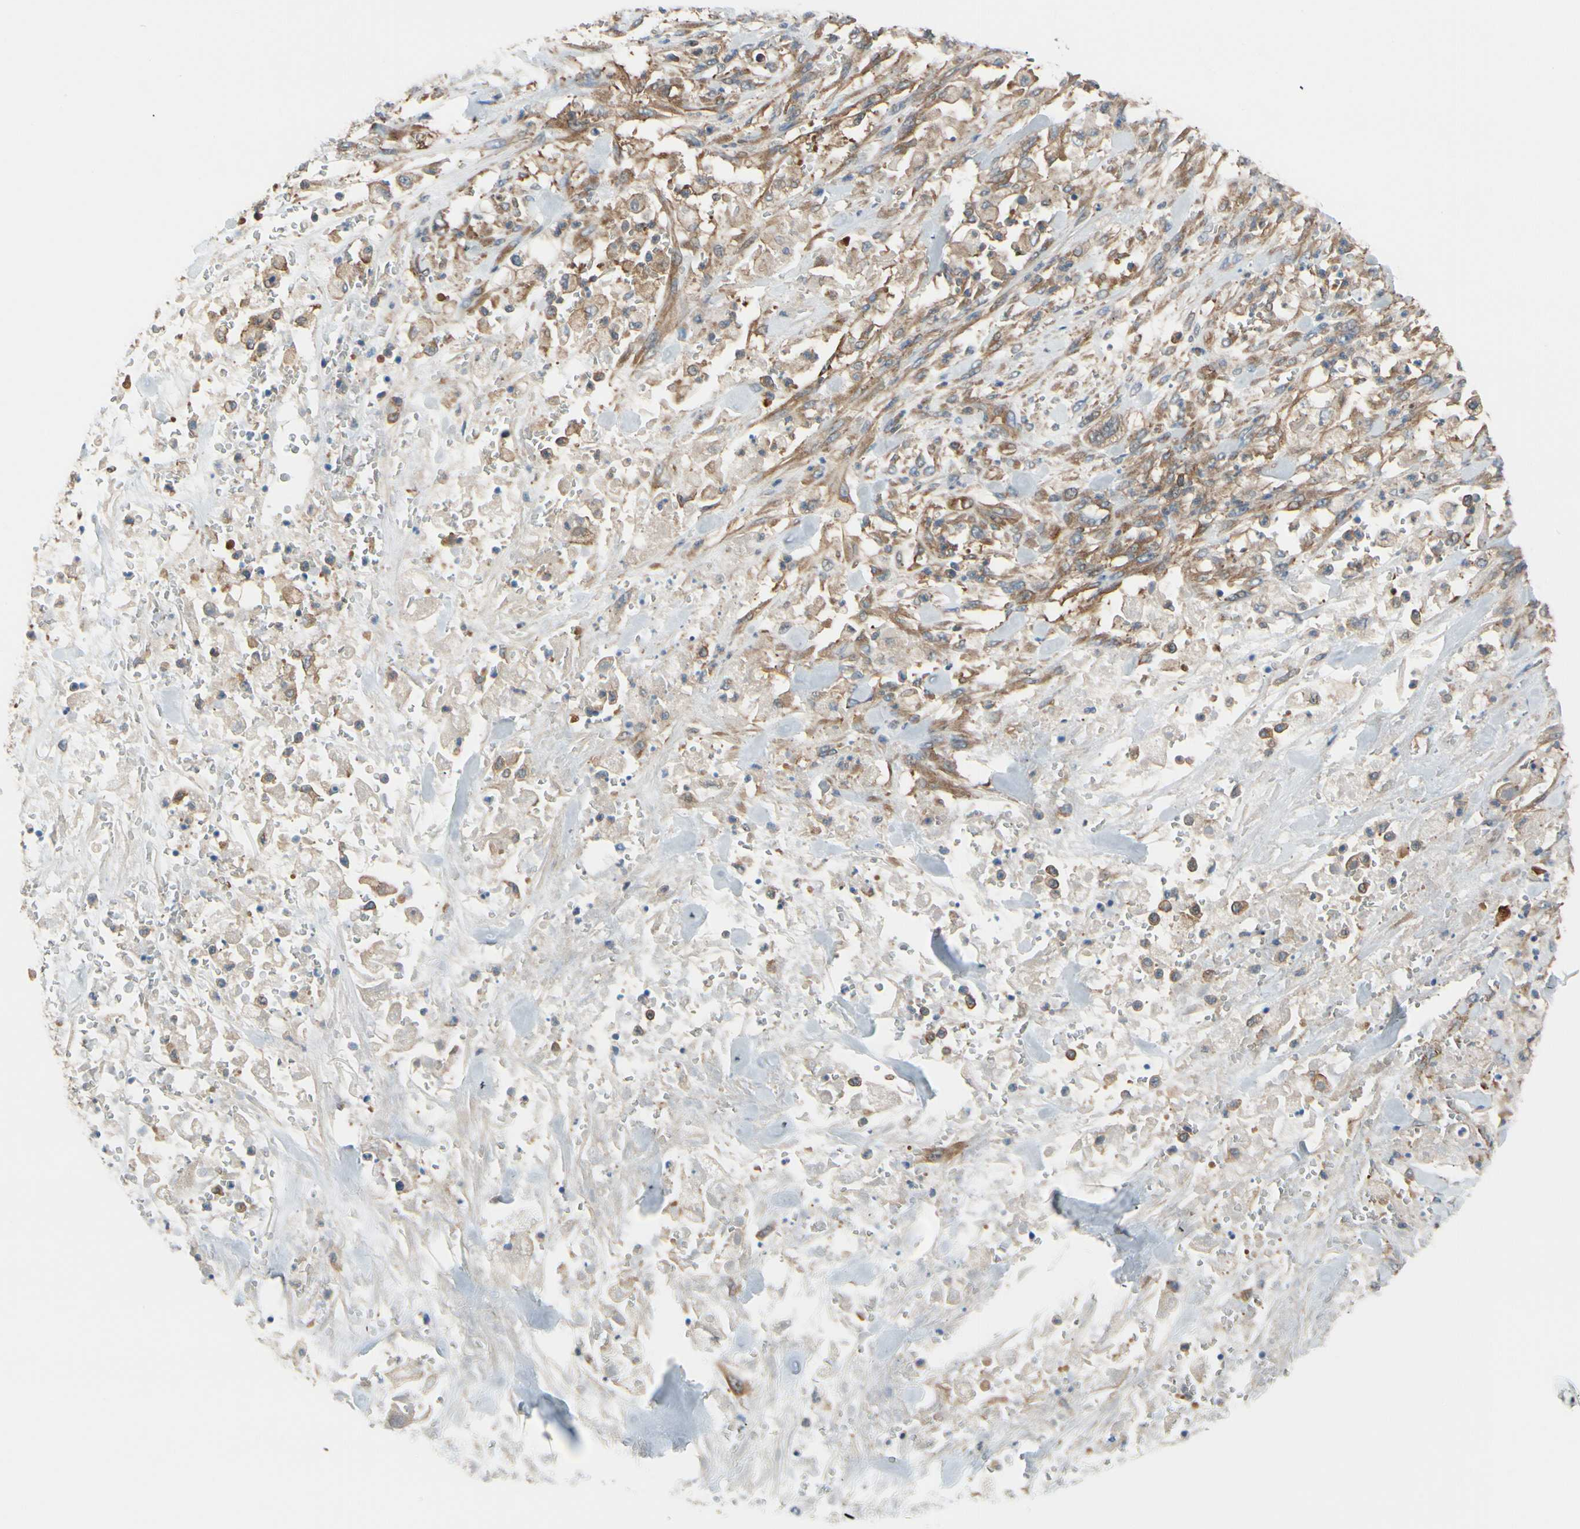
{"staining": {"intensity": "moderate", "quantity": "25%-75%", "location": "cytoplasmic/membranous"}, "tissue": "stomach cancer", "cell_type": "Tumor cells", "image_type": "cancer", "snomed": [{"axis": "morphology", "description": "Adenocarcinoma, NOS"}, {"axis": "topography", "description": "Stomach"}], "caption": "Stomach adenocarcinoma stained for a protein (brown) exhibits moderate cytoplasmic/membranous positive positivity in about 25%-75% of tumor cells.", "gene": "EPS15", "patient": {"sex": "male", "age": 62}}